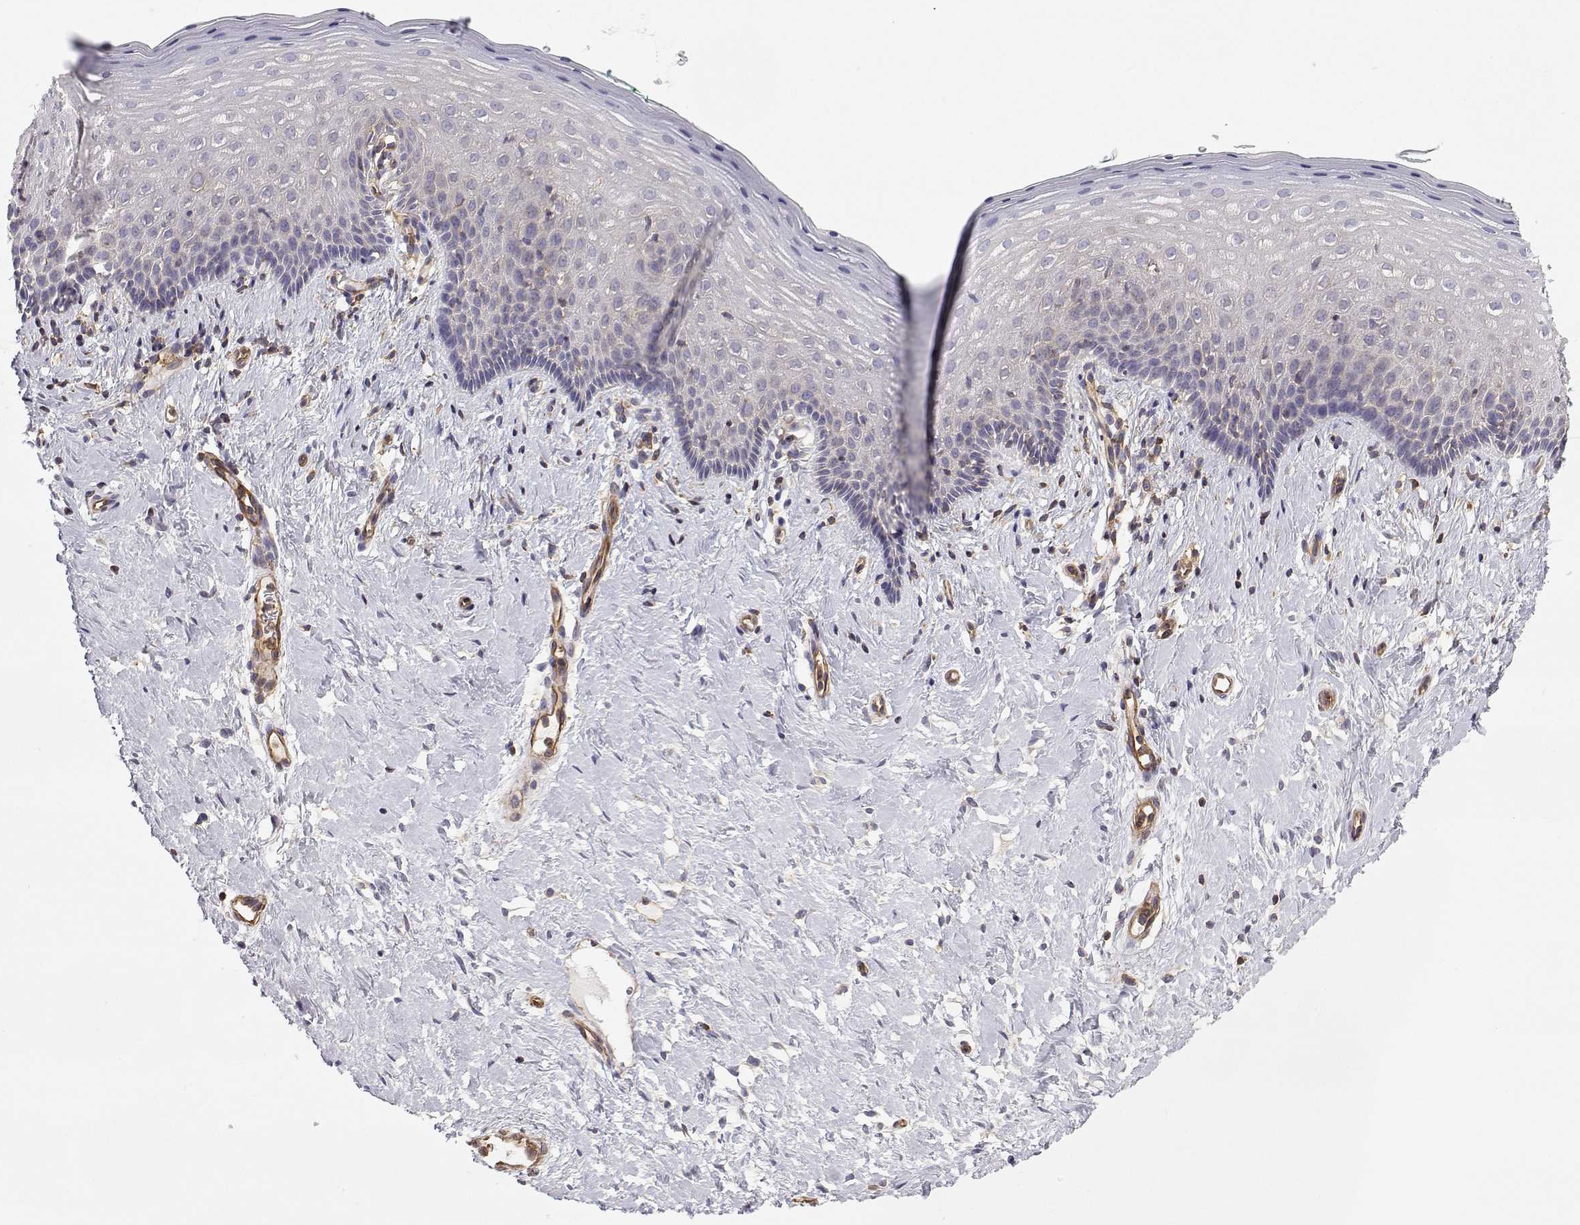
{"staining": {"intensity": "negative", "quantity": "none", "location": "none"}, "tissue": "vagina", "cell_type": "Squamous epithelial cells", "image_type": "normal", "snomed": [{"axis": "morphology", "description": "Normal tissue, NOS"}, {"axis": "topography", "description": "Vagina"}], "caption": "Normal vagina was stained to show a protein in brown. There is no significant staining in squamous epithelial cells.", "gene": "MYH9", "patient": {"sex": "female", "age": 42}}